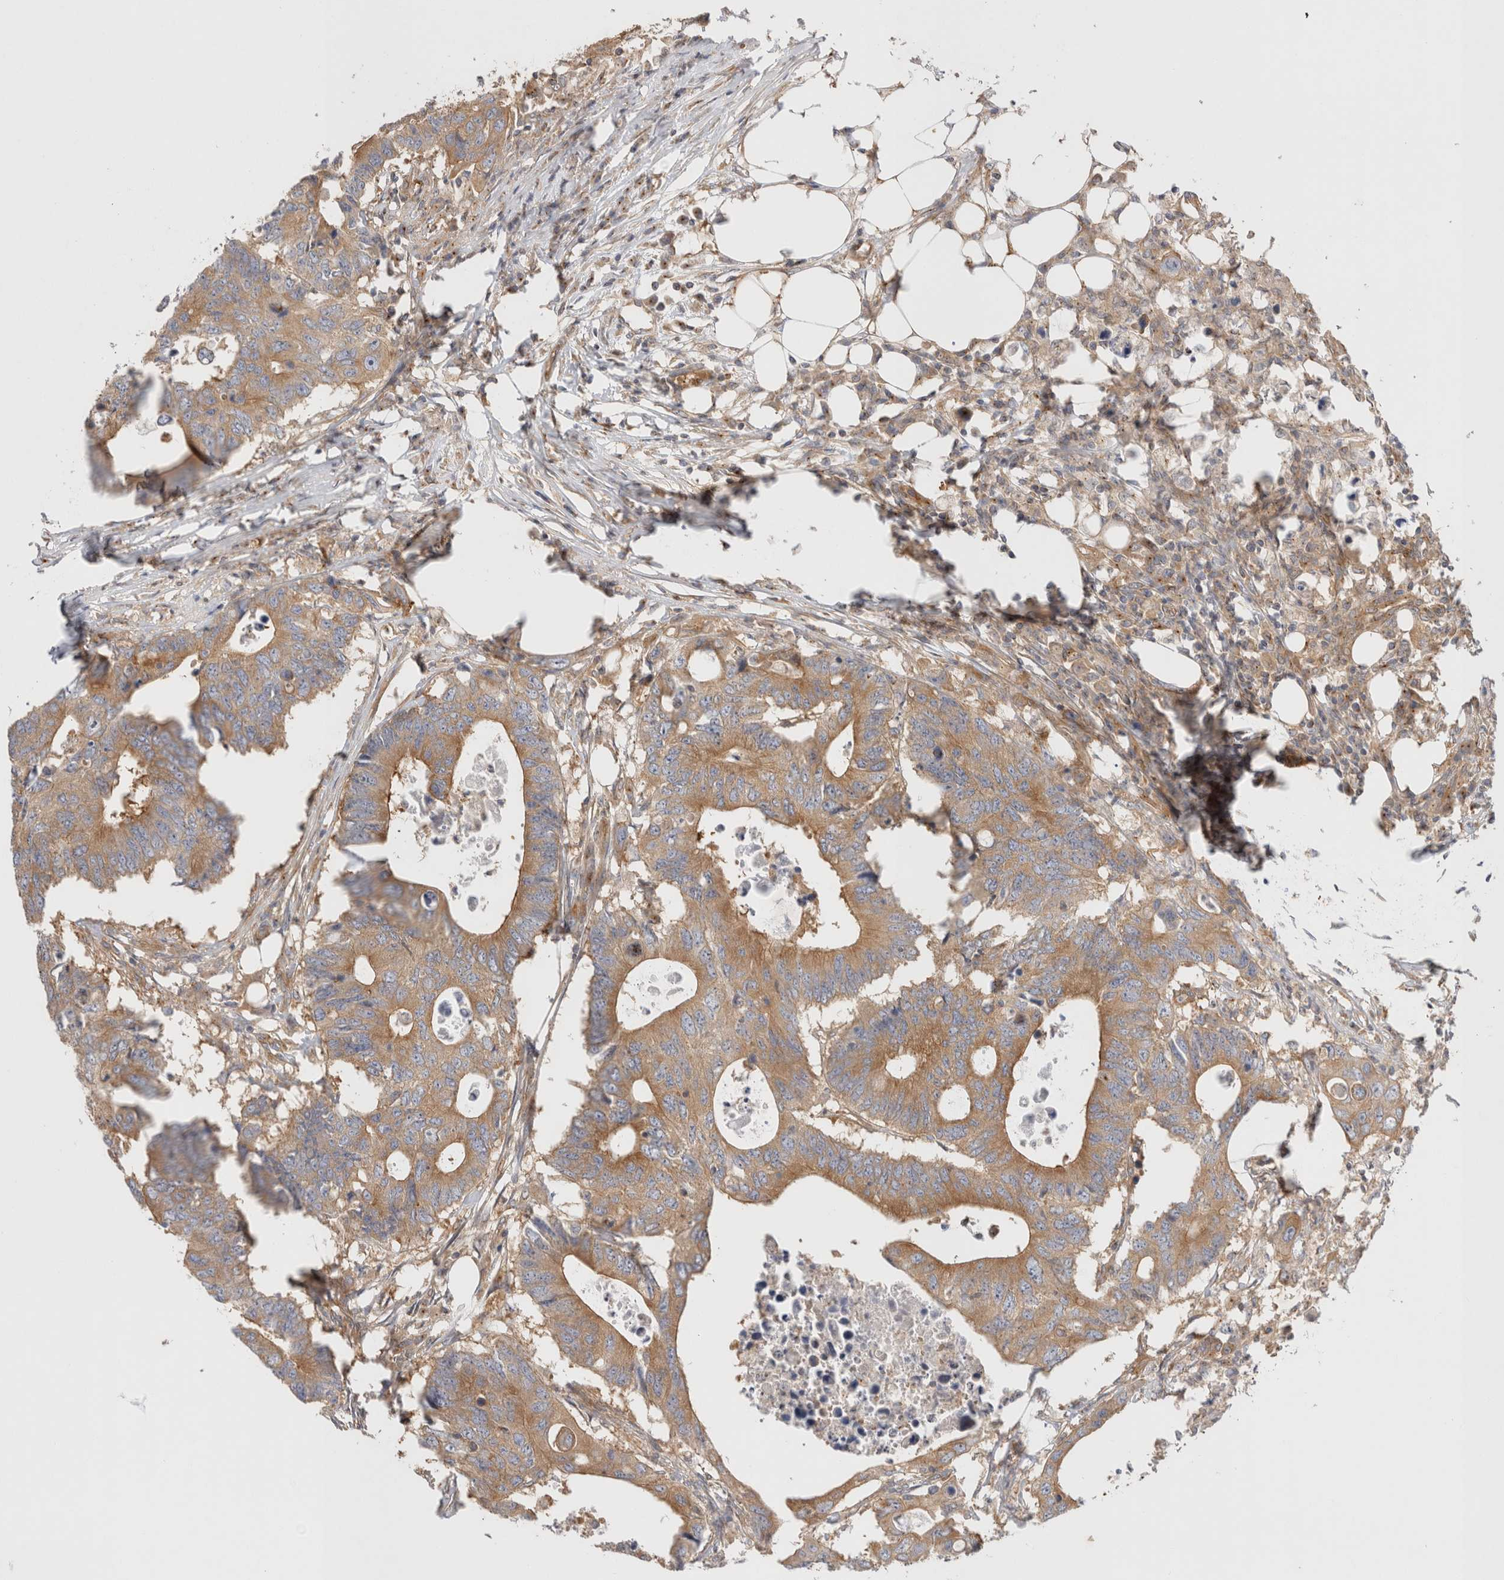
{"staining": {"intensity": "moderate", "quantity": ">75%", "location": "cytoplasmic/membranous"}, "tissue": "colorectal cancer", "cell_type": "Tumor cells", "image_type": "cancer", "snomed": [{"axis": "morphology", "description": "Adenocarcinoma, NOS"}, {"axis": "topography", "description": "Colon"}], "caption": "Brown immunohistochemical staining in human adenocarcinoma (colorectal) shows moderate cytoplasmic/membranous staining in approximately >75% of tumor cells. (brown staining indicates protein expression, while blue staining denotes nuclei).", "gene": "GPR150", "patient": {"sex": "male", "age": 71}}